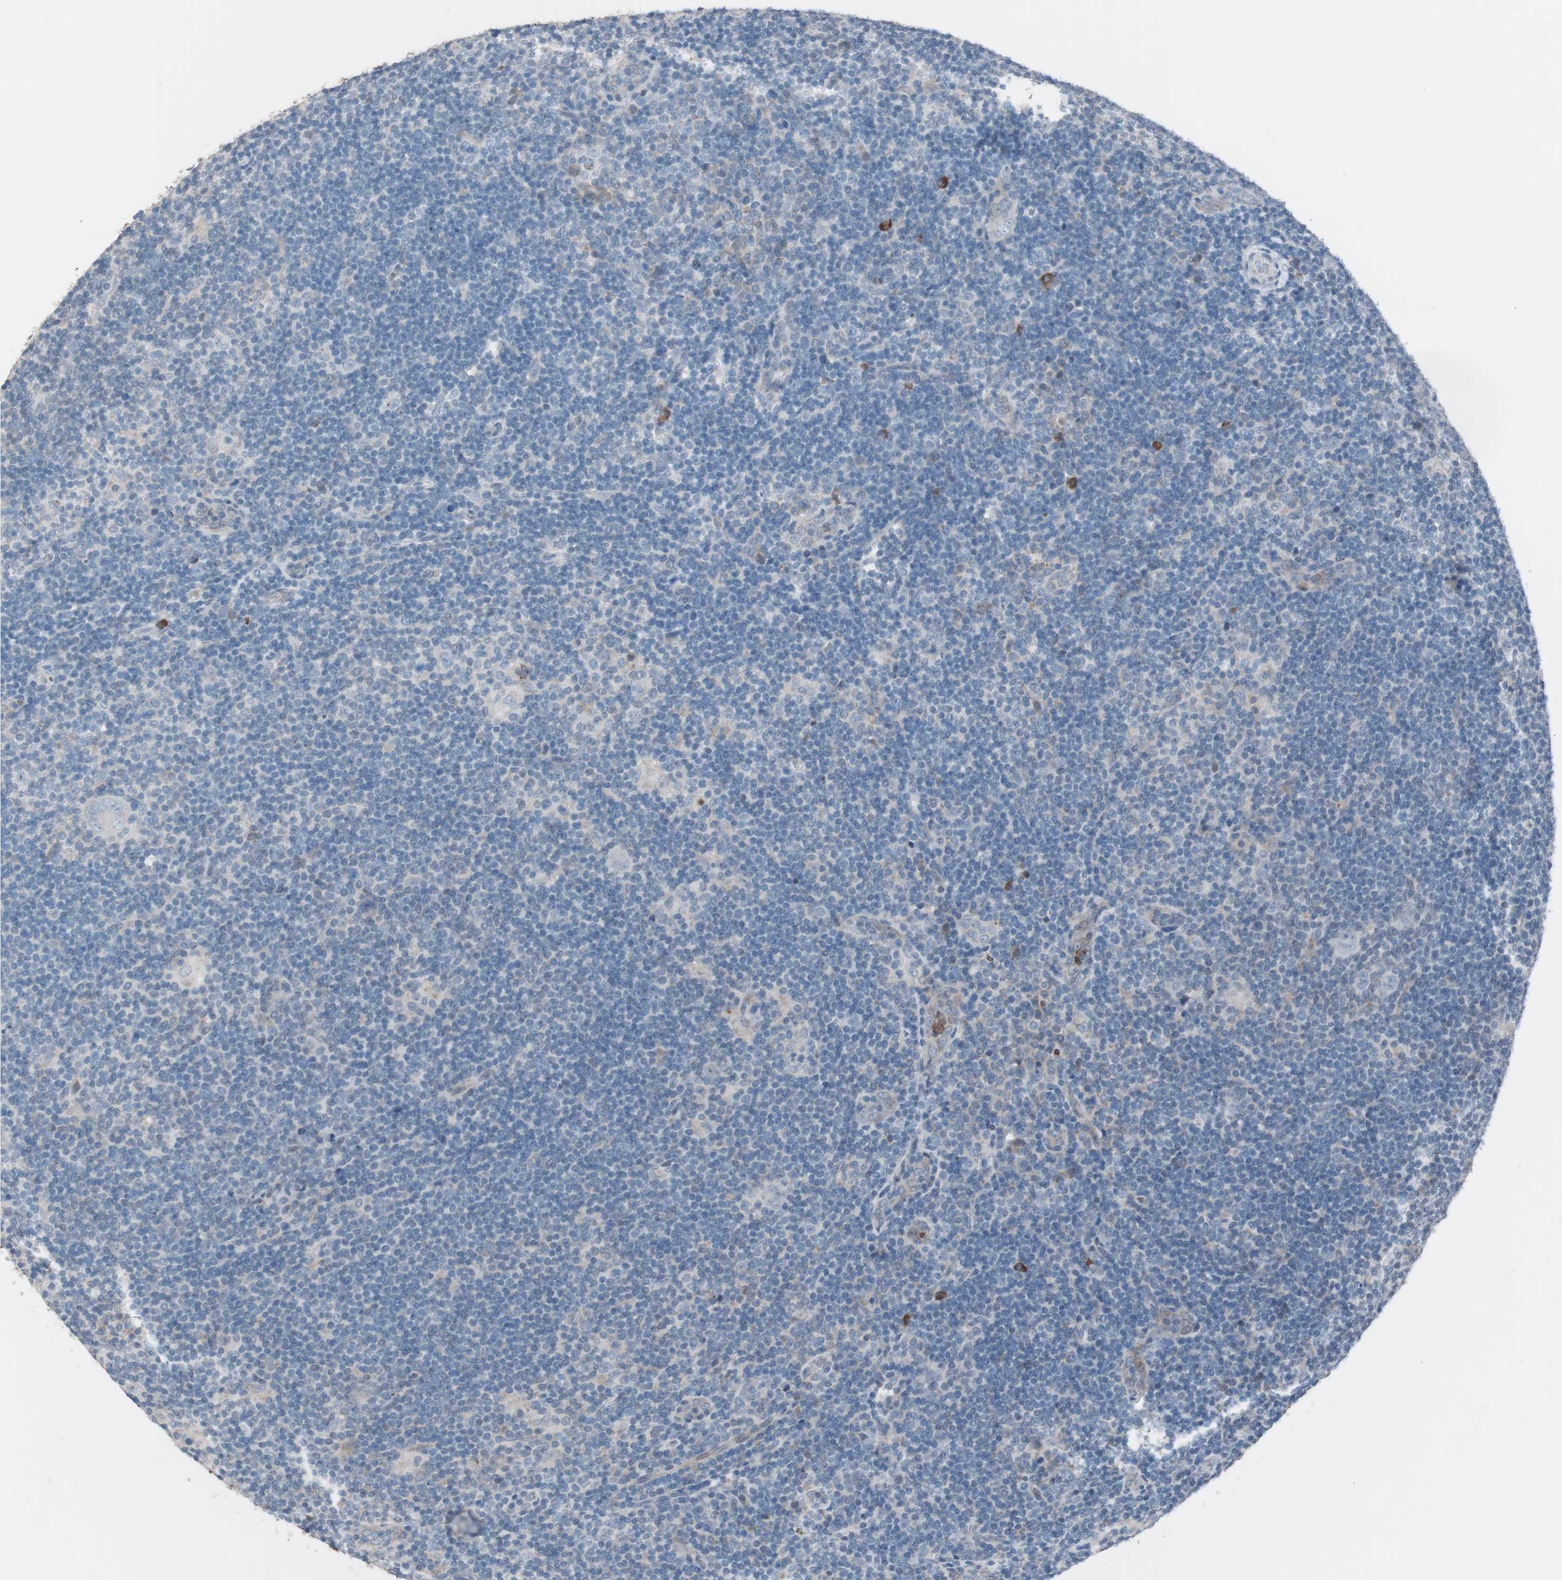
{"staining": {"intensity": "weak", "quantity": "<25%", "location": "cytoplasmic/membranous"}, "tissue": "lymphoma", "cell_type": "Tumor cells", "image_type": "cancer", "snomed": [{"axis": "morphology", "description": "Hodgkin's disease, NOS"}, {"axis": "topography", "description": "Lymph node"}], "caption": "Tumor cells are negative for brown protein staining in lymphoma.", "gene": "GRB7", "patient": {"sex": "female", "age": 57}}